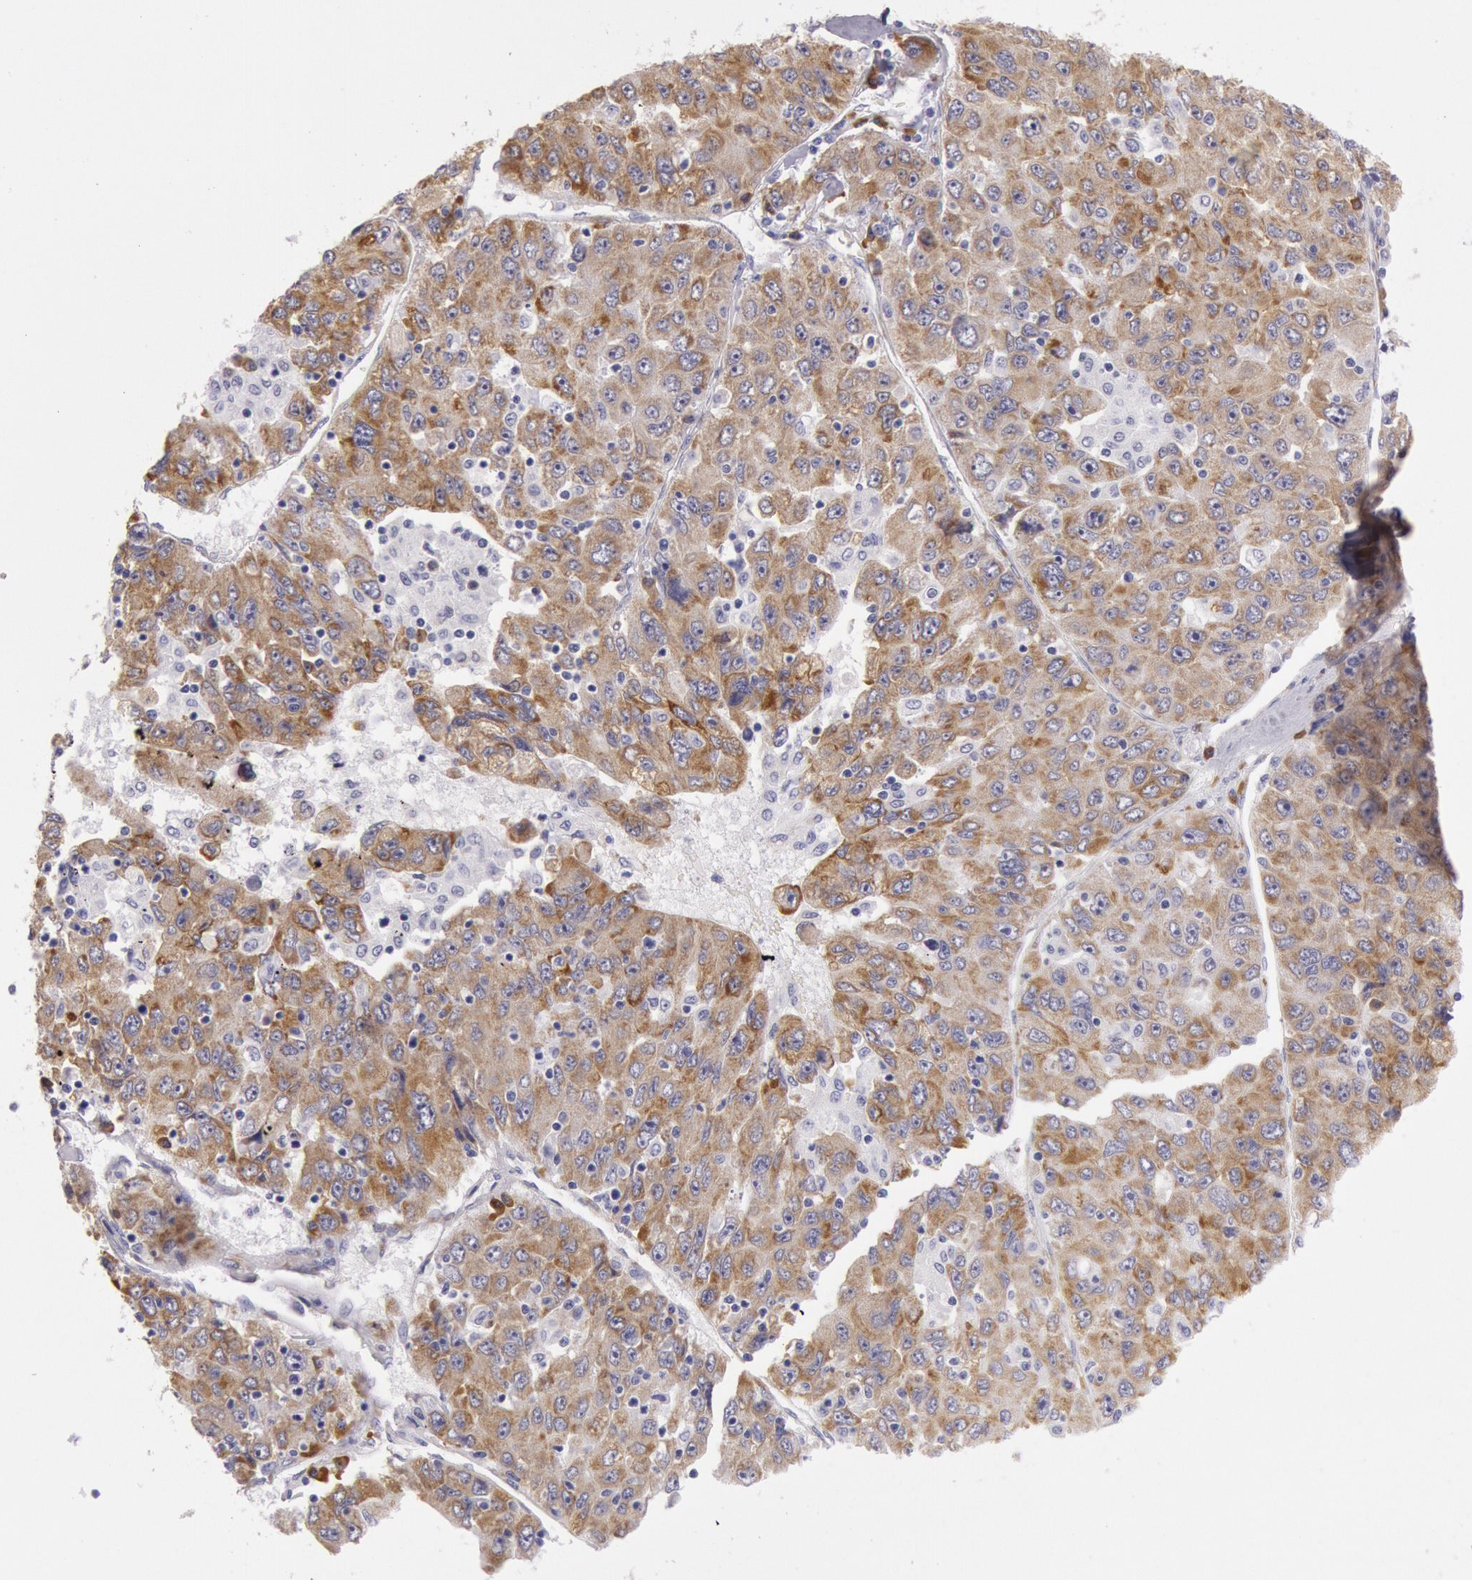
{"staining": {"intensity": "moderate", "quantity": "25%-75%", "location": "cytoplasmic/membranous"}, "tissue": "liver cancer", "cell_type": "Tumor cells", "image_type": "cancer", "snomed": [{"axis": "morphology", "description": "Carcinoma, Hepatocellular, NOS"}, {"axis": "topography", "description": "Liver"}], "caption": "The image displays immunohistochemical staining of liver hepatocellular carcinoma. There is moderate cytoplasmic/membranous staining is present in about 25%-75% of tumor cells.", "gene": "CIDEB", "patient": {"sex": "male", "age": 49}}